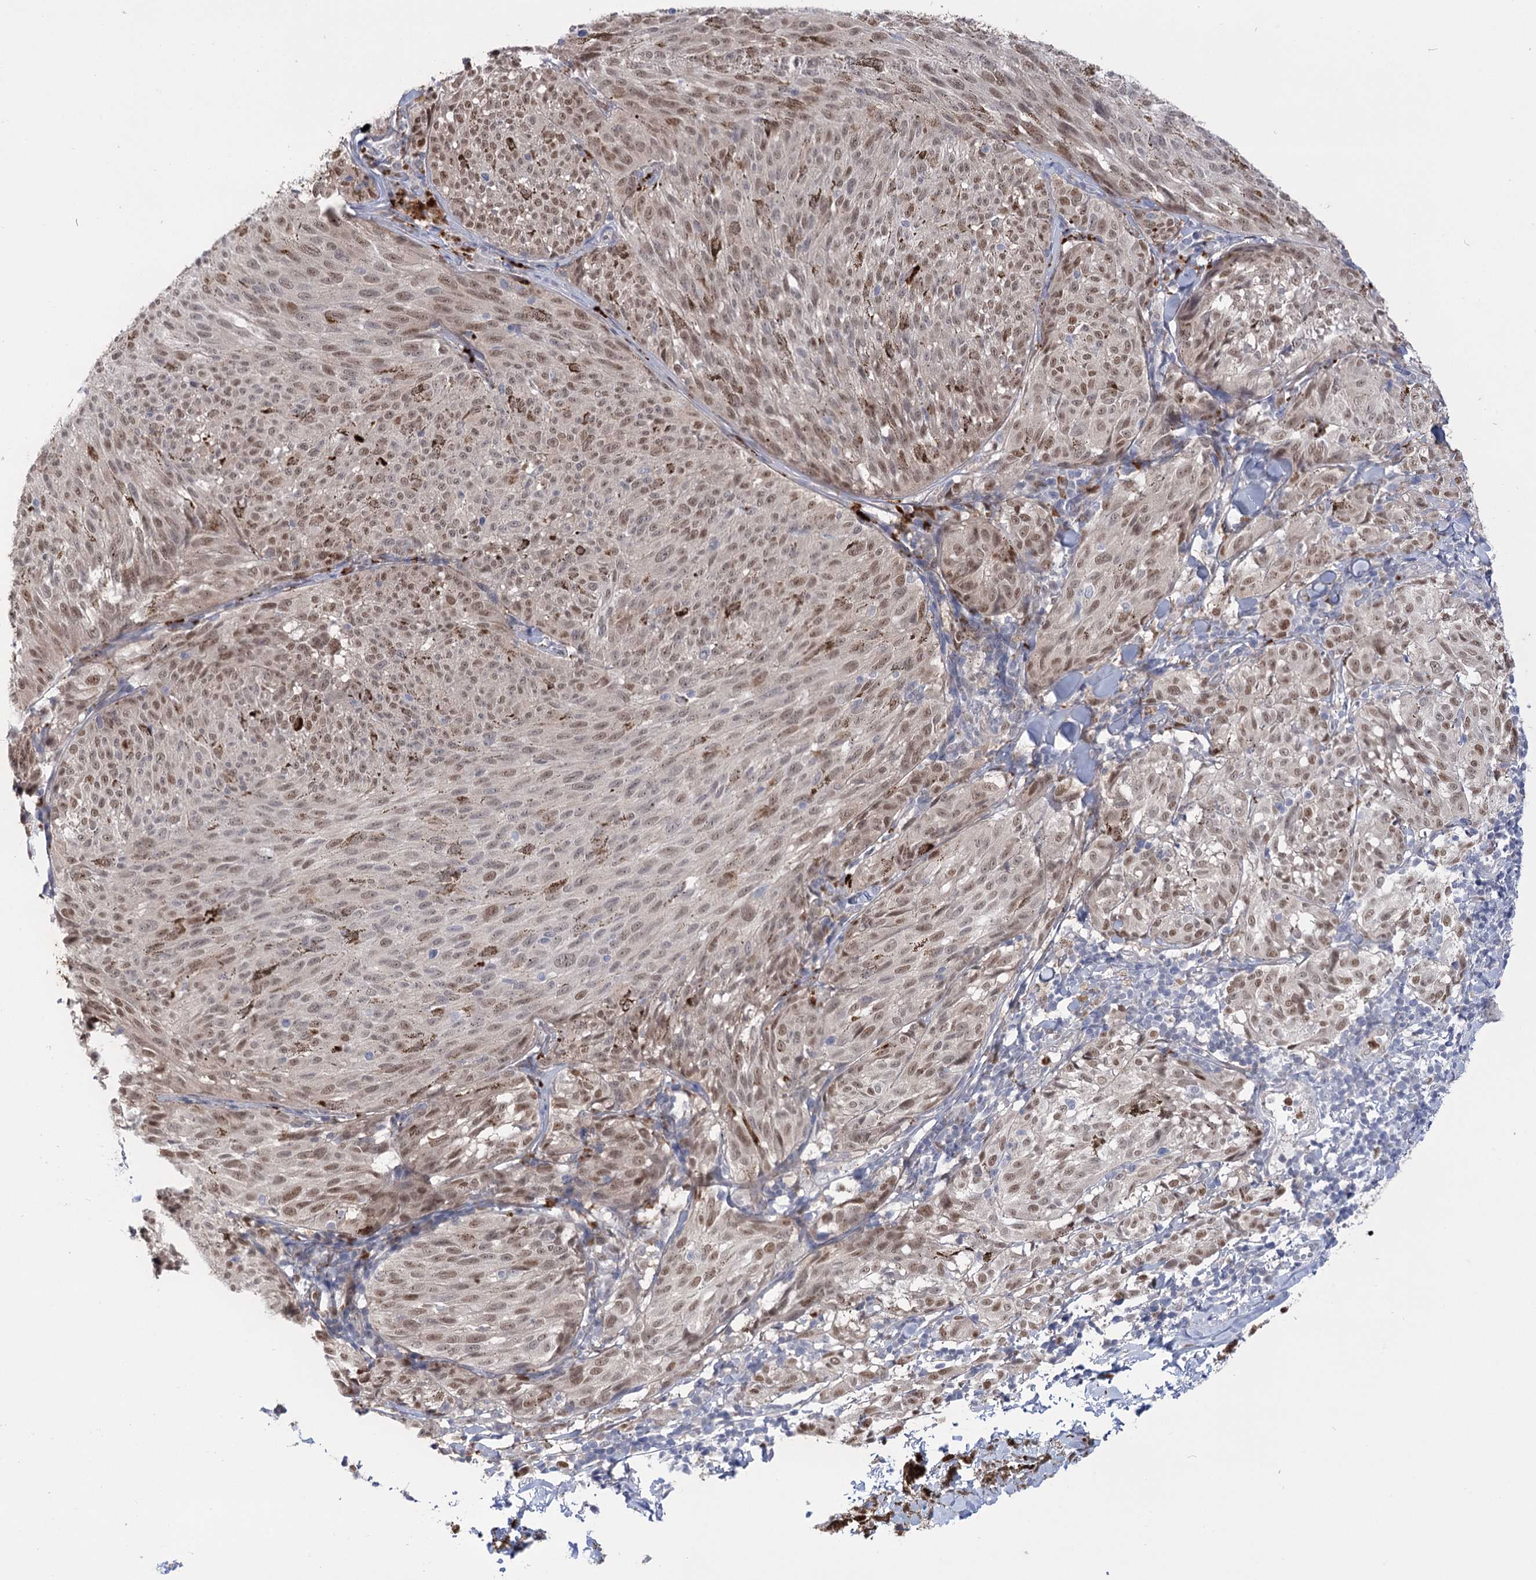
{"staining": {"intensity": "moderate", "quantity": ">75%", "location": "nuclear"}, "tissue": "melanoma", "cell_type": "Tumor cells", "image_type": "cancer", "snomed": [{"axis": "morphology", "description": "Malignant melanoma, NOS"}, {"axis": "topography", "description": "Skin"}], "caption": "Immunohistochemistry (DAB (3,3'-diaminobenzidine)) staining of human malignant melanoma displays moderate nuclear protein staining in approximately >75% of tumor cells.", "gene": "SIAE", "patient": {"sex": "female", "age": 72}}